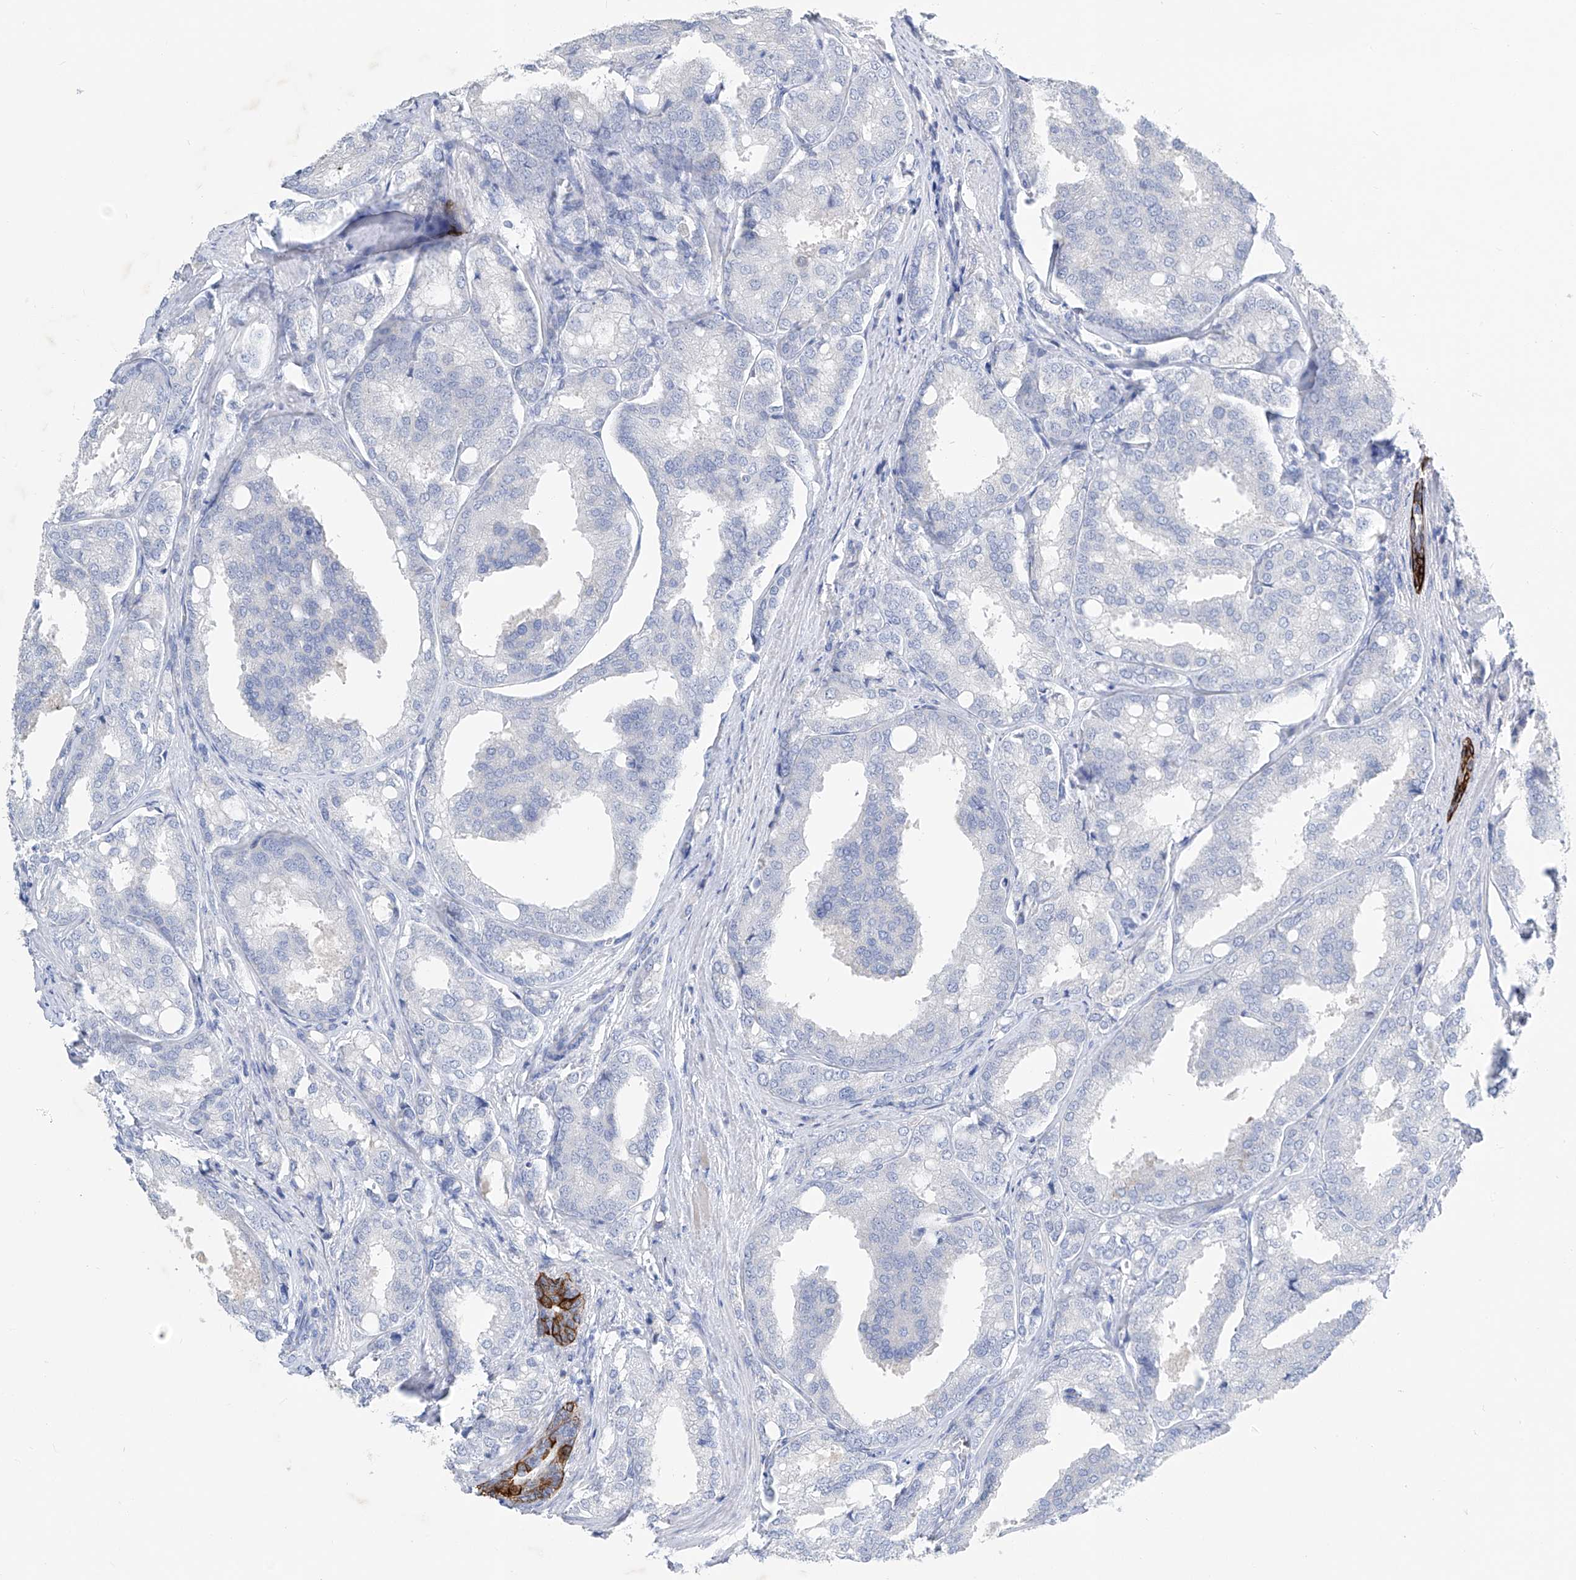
{"staining": {"intensity": "strong", "quantity": "<25%", "location": "cytoplasmic/membranous"}, "tissue": "prostate cancer", "cell_type": "Tumor cells", "image_type": "cancer", "snomed": [{"axis": "morphology", "description": "Adenocarcinoma, High grade"}, {"axis": "topography", "description": "Prostate"}], "caption": "Tumor cells exhibit medium levels of strong cytoplasmic/membranous staining in approximately <25% of cells in prostate cancer (high-grade adenocarcinoma).", "gene": "FRS3", "patient": {"sex": "male", "age": 50}}